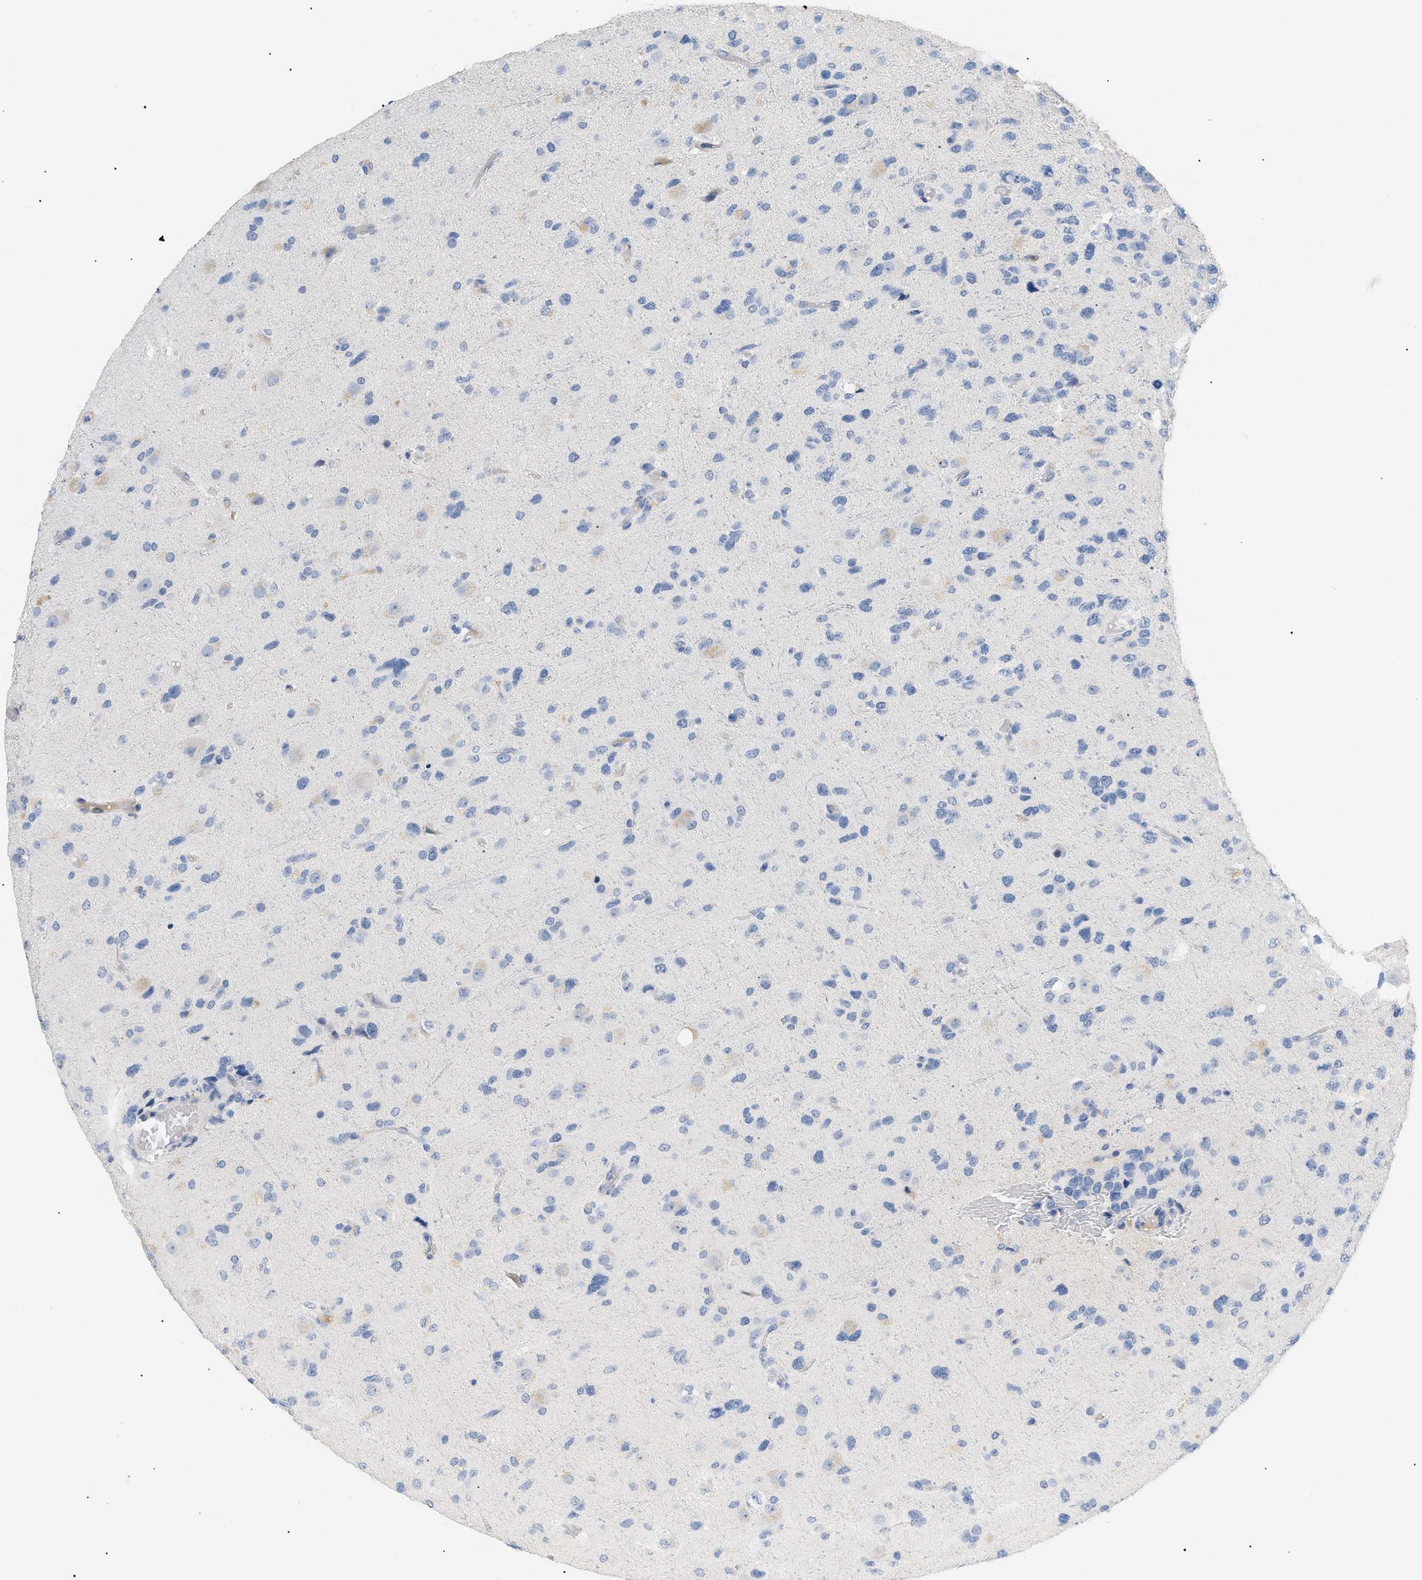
{"staining": {"intensity": "negative", "quantity": "none", "location": "none"}, "tissue": "glioma", "cell_type": "Tumor cells", "image_type": "cancer", "snomed": [{"axis": "morphology", "description": "Glioma, malignant, High grade"}, {"axis": "topography", "description": "Brain"}], "caption": "Immunohistochemistry (IHC) of human glioma shows no staining in tumor cells. Brightfield microscopy of immunohistochemistry stained with DAB (3,3'-diaminobenzidine) (brown) and hematoxylin (blue), captured at high magnification.", "gene": "CFH", "patient": {"sex": "female", "age": 58}}